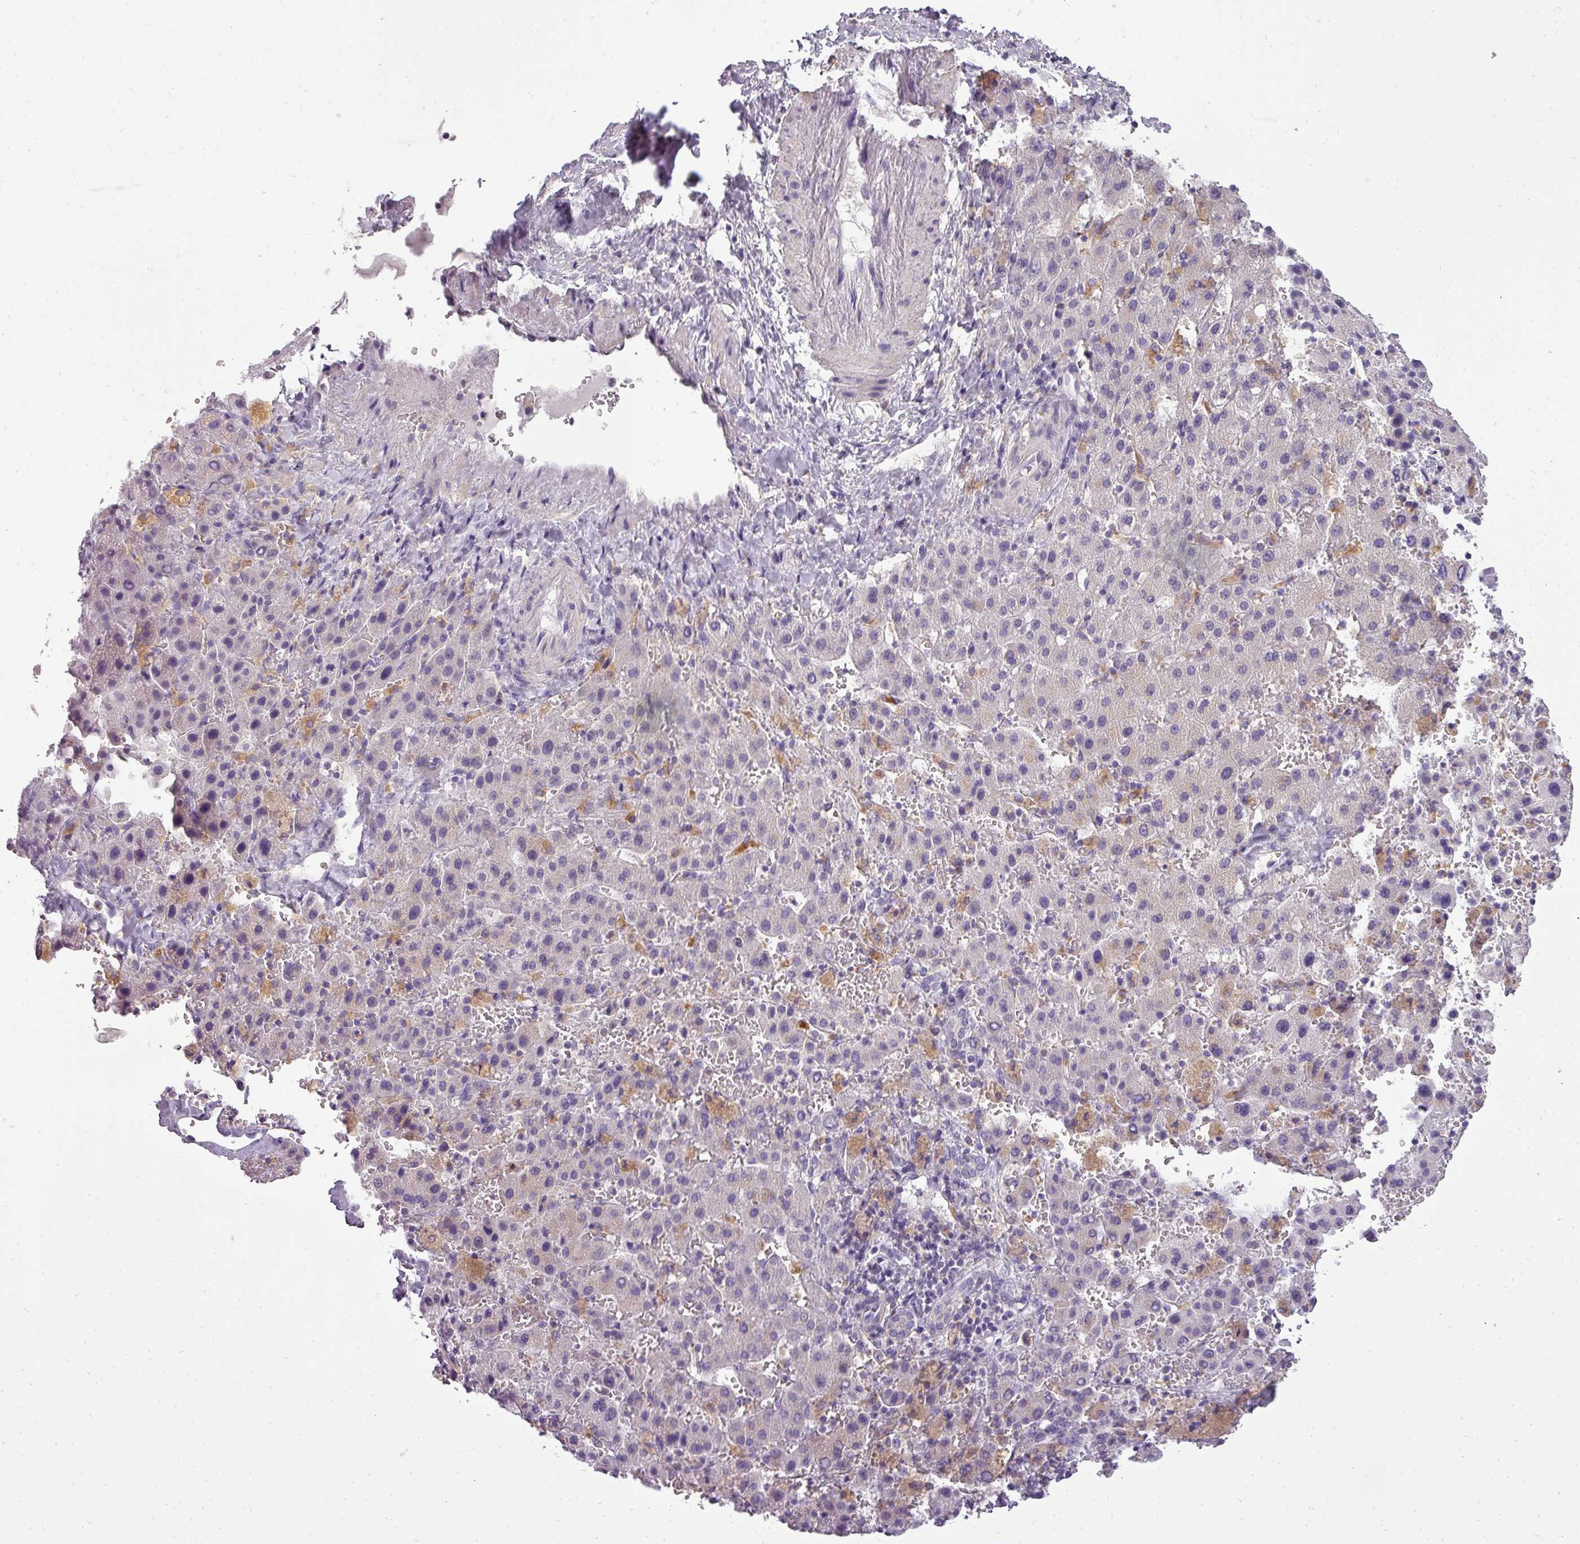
{"staining": {"intensity": "negative", "quantity": "none", "location": "none"}, "tissue": "liver cancer", "cell_type": "Tumor cells", "image_type": "cancer", "snomed": [{"axis": "morphology", "description": "Carcinoma, Hepatocellular, NOS"}, {"axis": "topography", "description": "Liver"}], "caption": "IHC of hepatocellular carcinoma (liver) displays no positivity in tumor cells.", "gene": "ATP6V1D", "patient": {"sex": "female", "age": 58}}